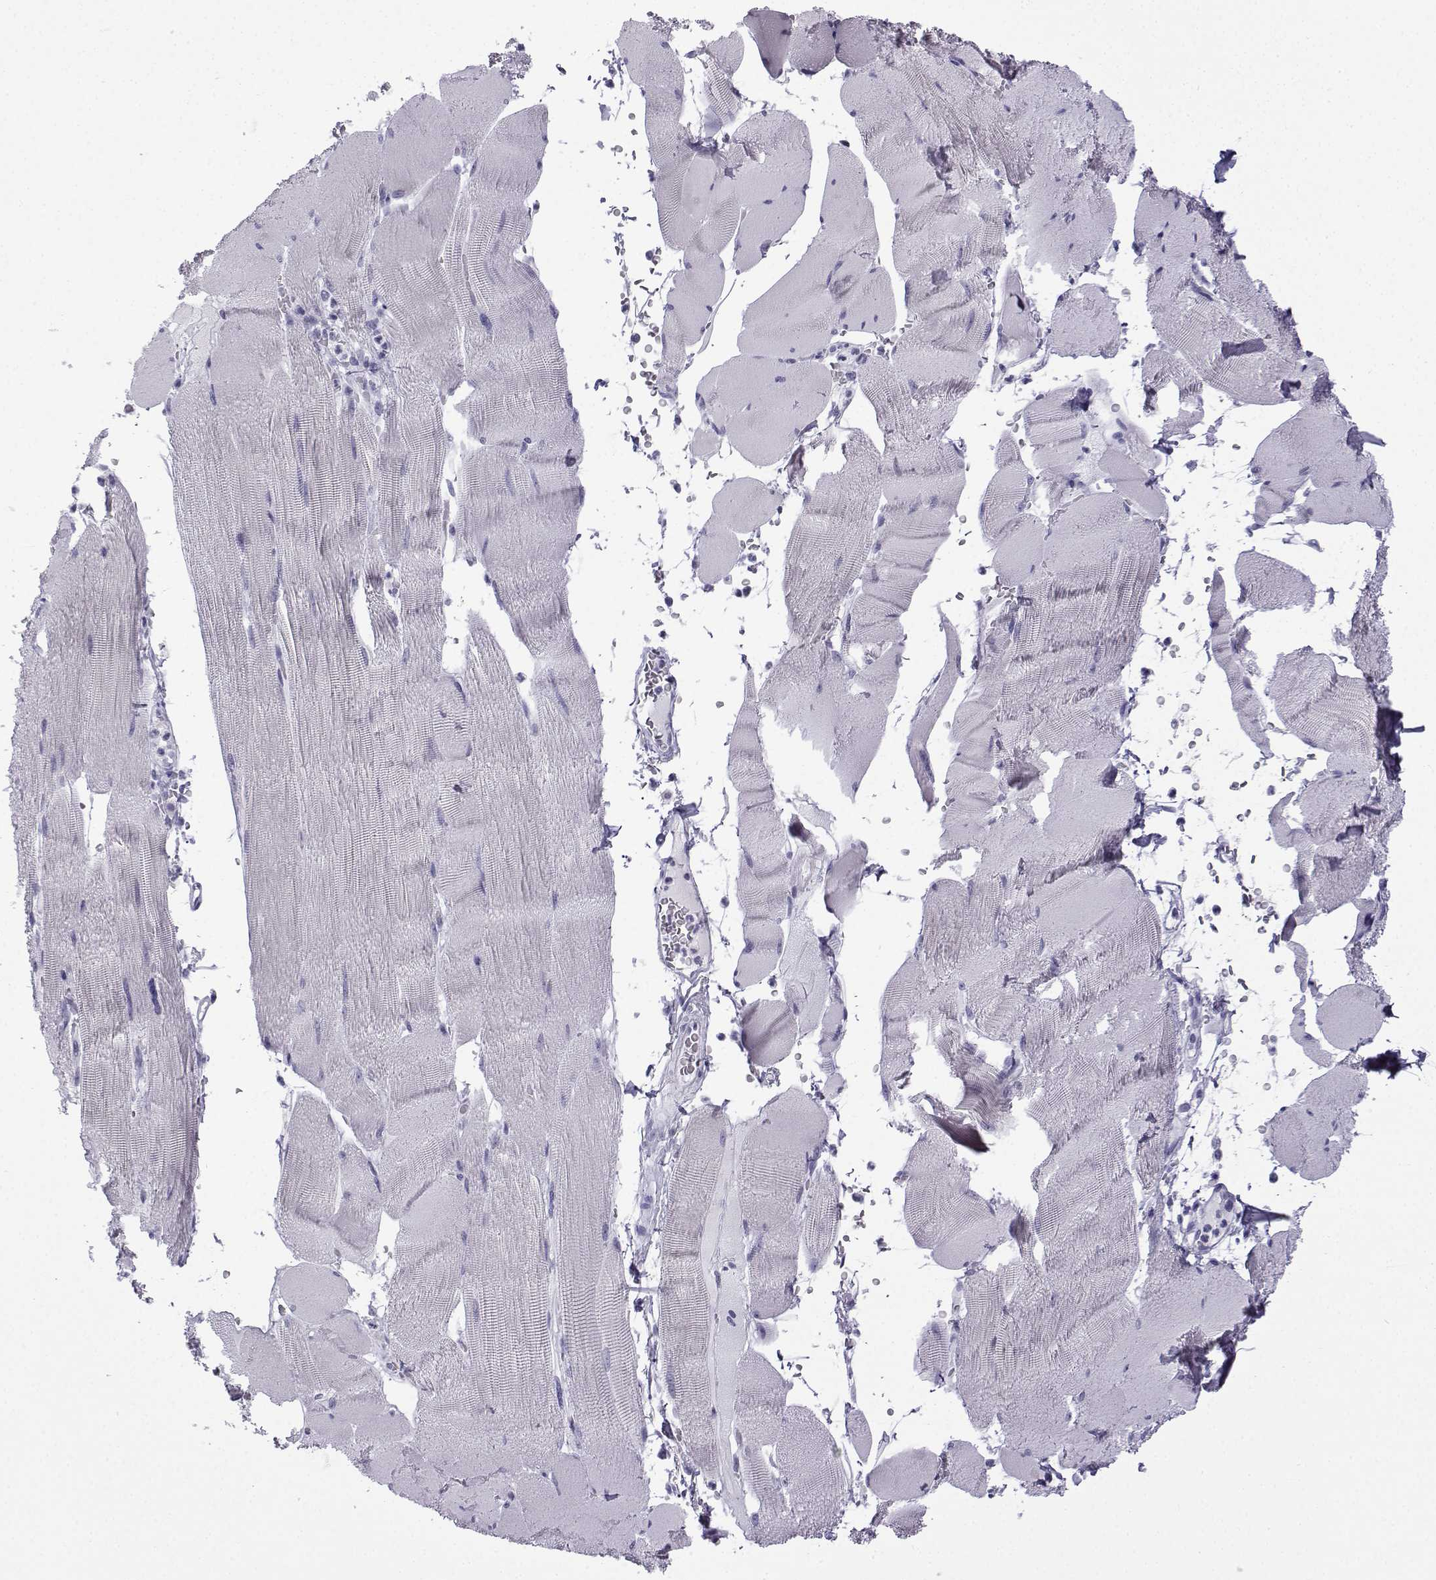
{"staining": {"intensity": "negative", "quantity": "none", "location": "none"}, "tissue": "skeletal muscle", "cell_type": "Myocytes", "image_type": "normal", "snomed": [{"axis": "morphology", "description": "Normal tissue, NOS"}, {"axis": "topography", "description": "Skeletal muscle"}], "caption": "Immunohistochemistry (IHC) histopathology image of unremarkable human skeletal muscle stained for a protein (brown), which shows no staining in myocytes.", "gene": "MRGBP", "patient": {"sex": "male", "age": 56}}